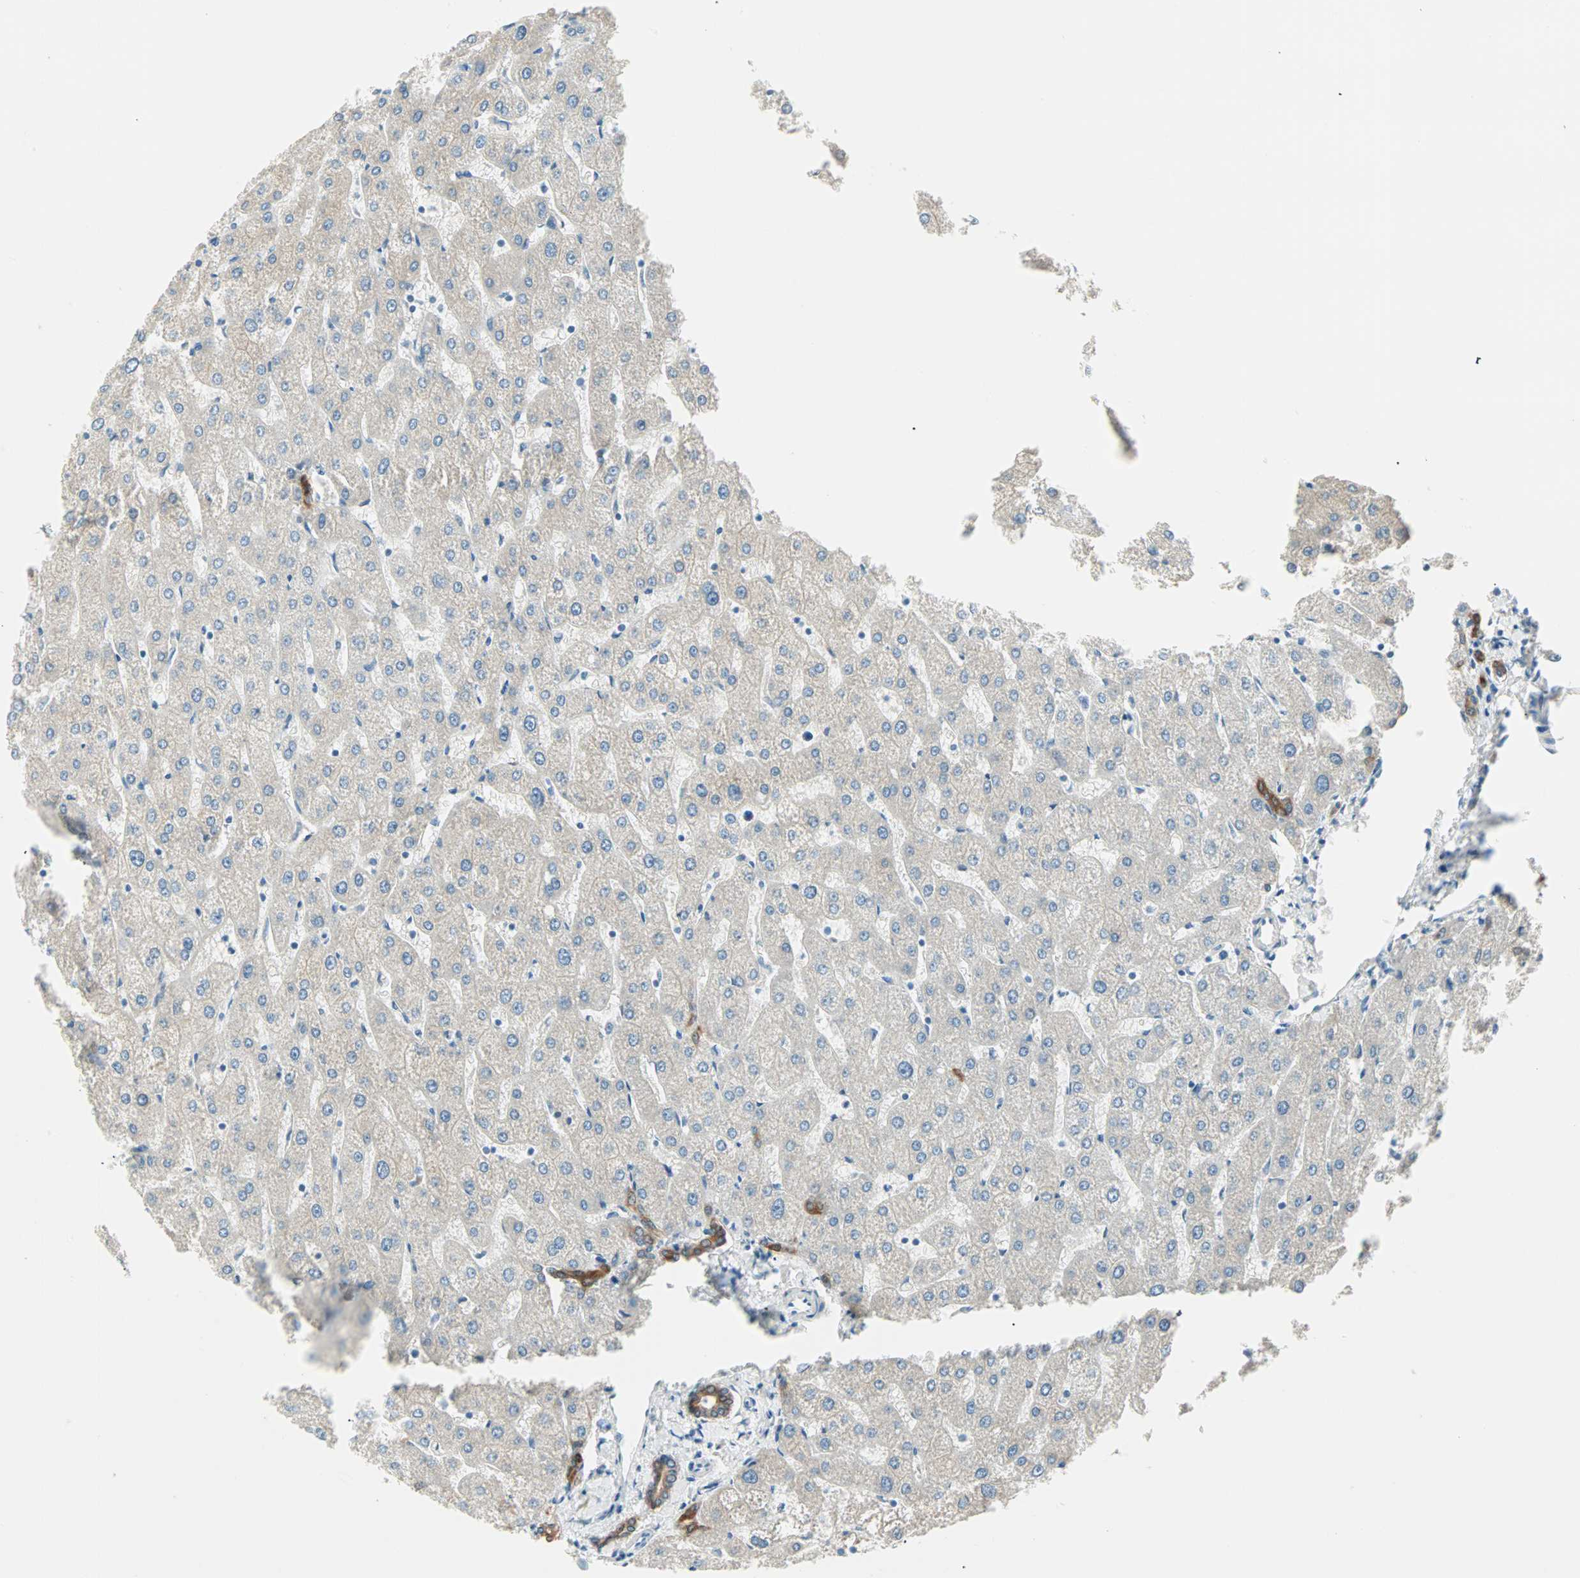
{"staining": {"intensity": "strong", "quantity": ">75%", "location": "cytoplasmic/membranous"}, "tissue": "liver", "cell_type": "Cholangiocytes", "image_type": "normal", "snomed": [{"axis": "morphology", "description": "Normal tissue, NOS"}, {"axis": "topography", "description": "Liver"}], "caption": "Protein positivity by immunohistochemistry (IHC) reveals strong cytoplasmic/membranous staining in about >75% of cholangiocytes in unremarkable liver.", "gene": "ATF6", "patient": {"sex": "male", "age": 67}}